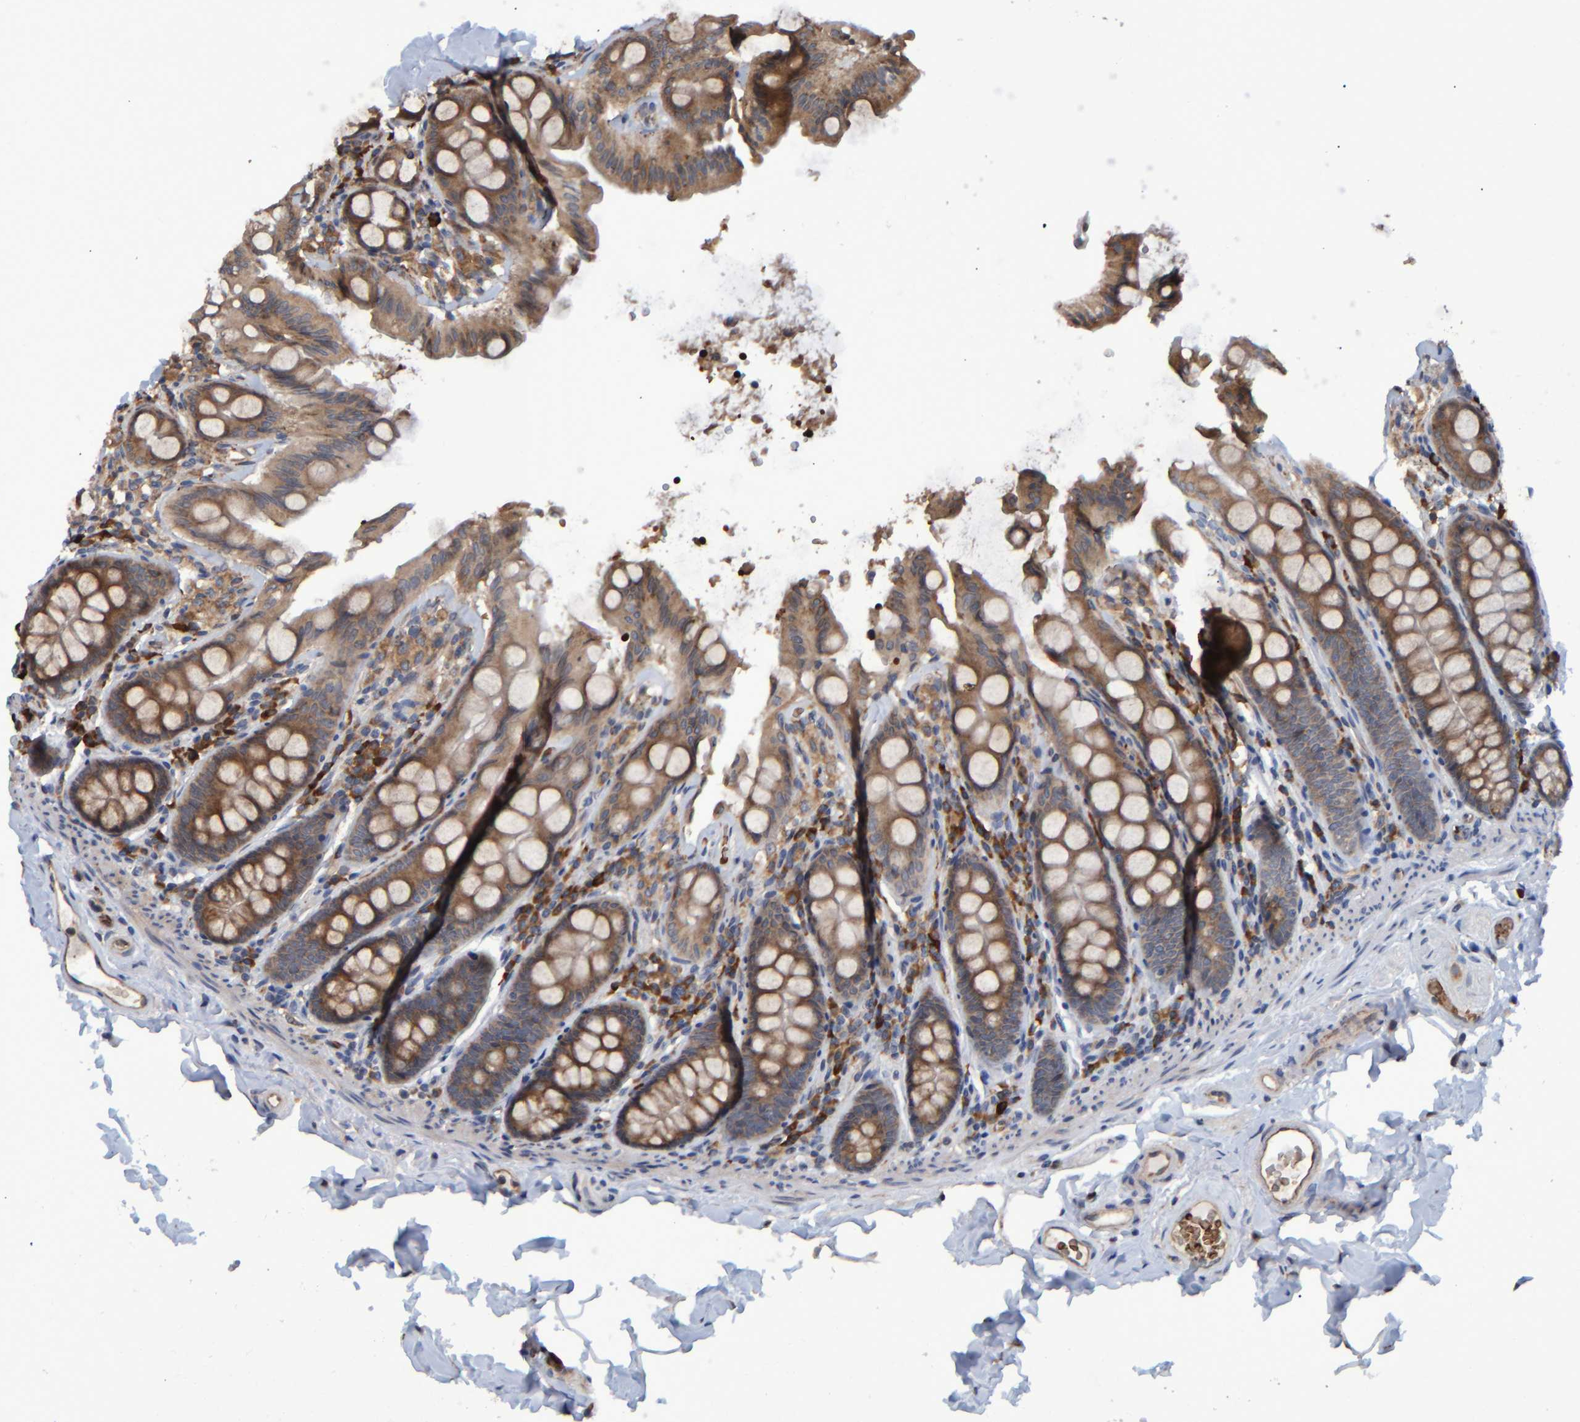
{"staining": {"intensity": "moderate", "quantity": ">75%", "location": "cytoplasmic/membranous"}, "tissue": "colon", "cell_type": "Endothelial cells", "image_type": "normal", "snomed": [{"axis": "morphology", "description": "Normal tissue, NOS"}, {"axis": "topography", "description": "Colon"}, {"axis": "topography", "description": "Peripheral nerve tissue"}], "caption": "This histopathology image reveals unremarkable colon stained with immunohistochemistry to label a protein in brown. The cytoplasmic/membranous of endothelial cells show moderate positivity for the protein. Nuclei are counter-stained blue.", "gene": "SPAG5", "patient": {"sex": "female", "age": 61}}